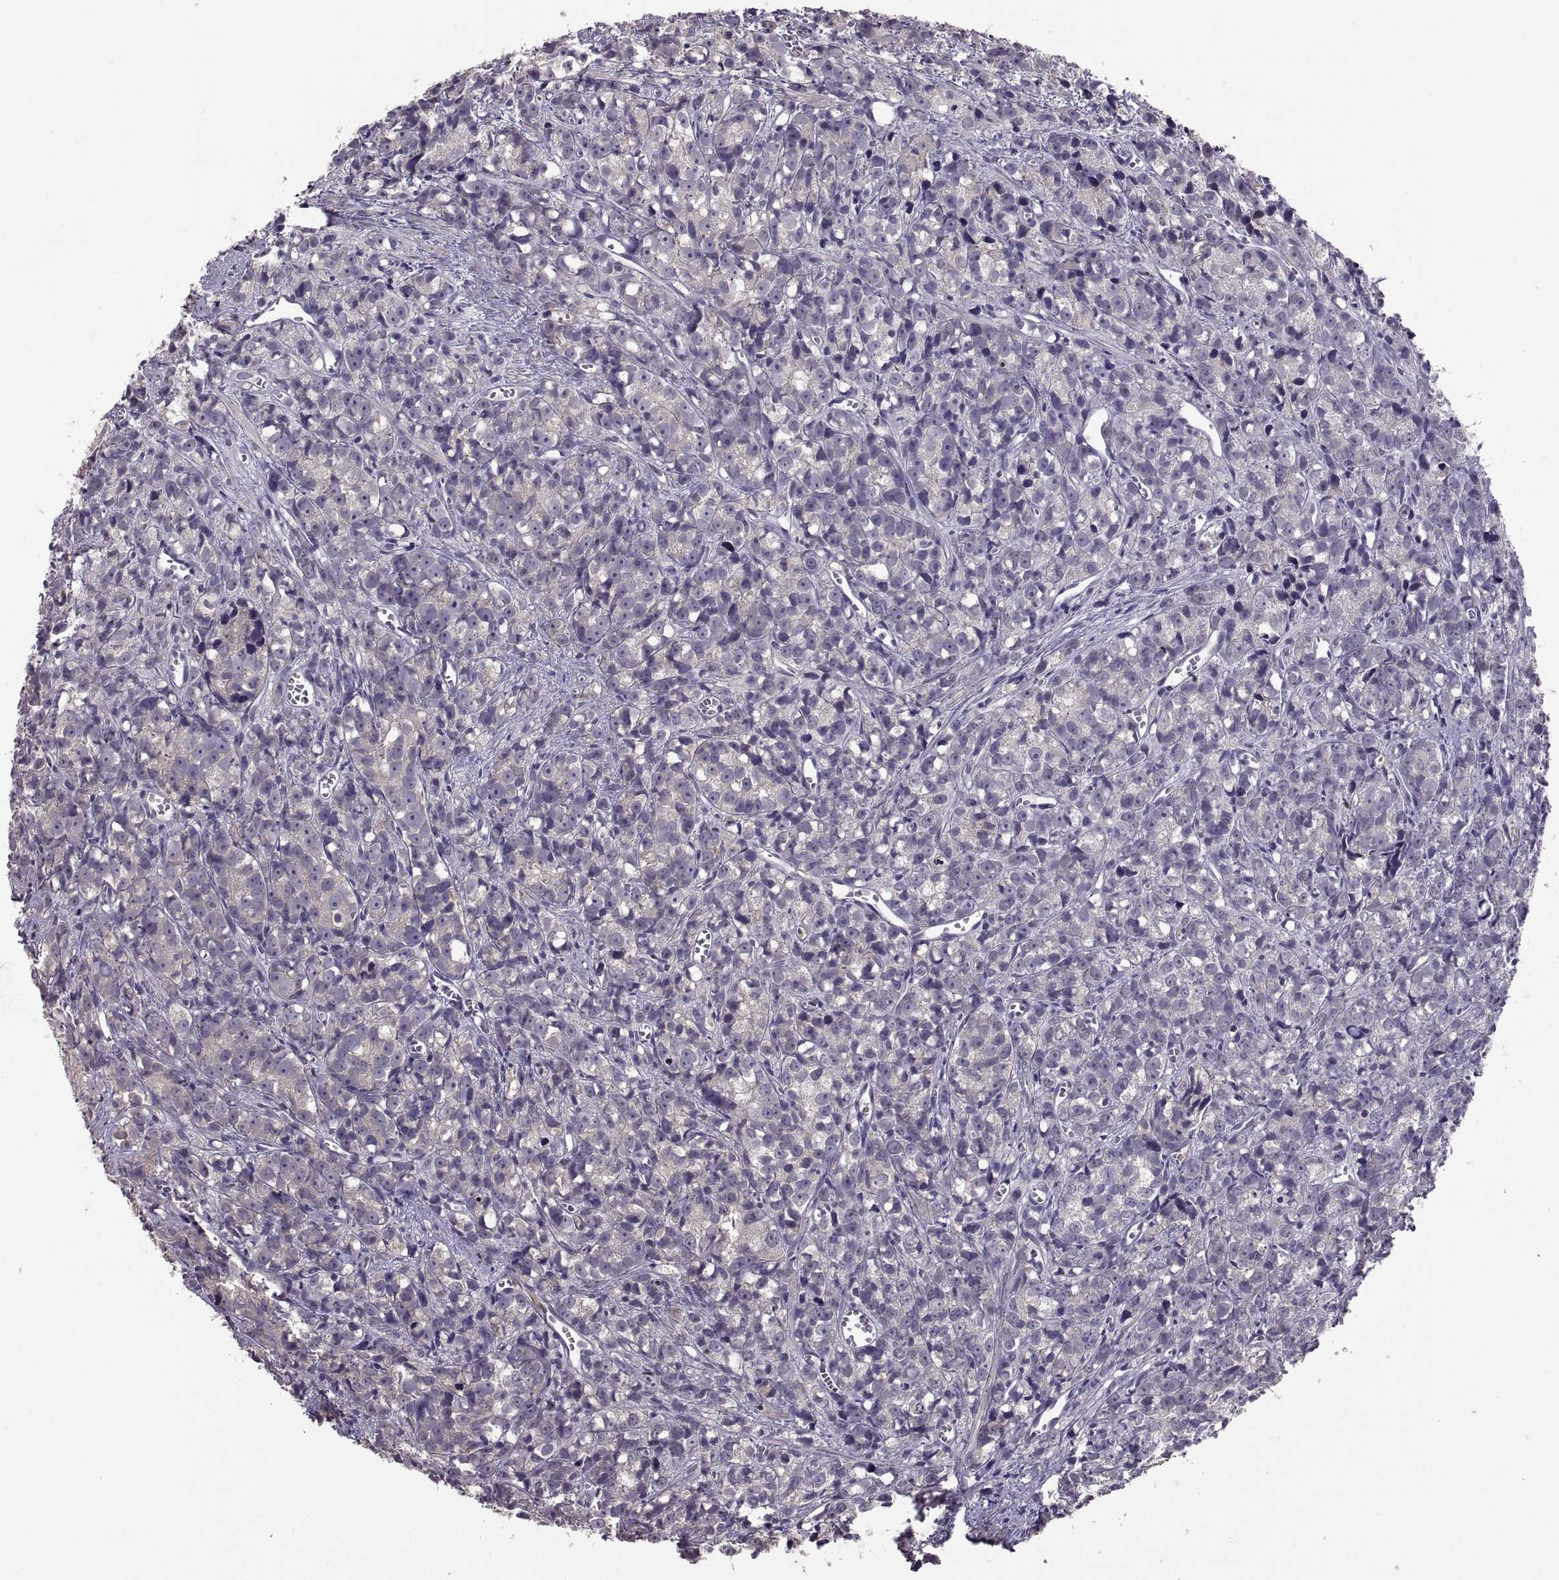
{"staining": {"intensity": "negative", "quantity": "none", "location": "none"}, "tissue": "prostate cancer", "cell_type": "Tumor cells", "image_type": "cancer", "snomed": [{"axis": "morphology", "description": "Adenocarcinoma, High grade"}, {"axis": "topography", "description": "Prostate"}], "caption": "An image of prostate high-grade adenocarcinoma stained for a protein demonstrates no brown staining in tumor cells.", "gene": "NMNAT2", "patient": {"sex": "male", "age": 77}}